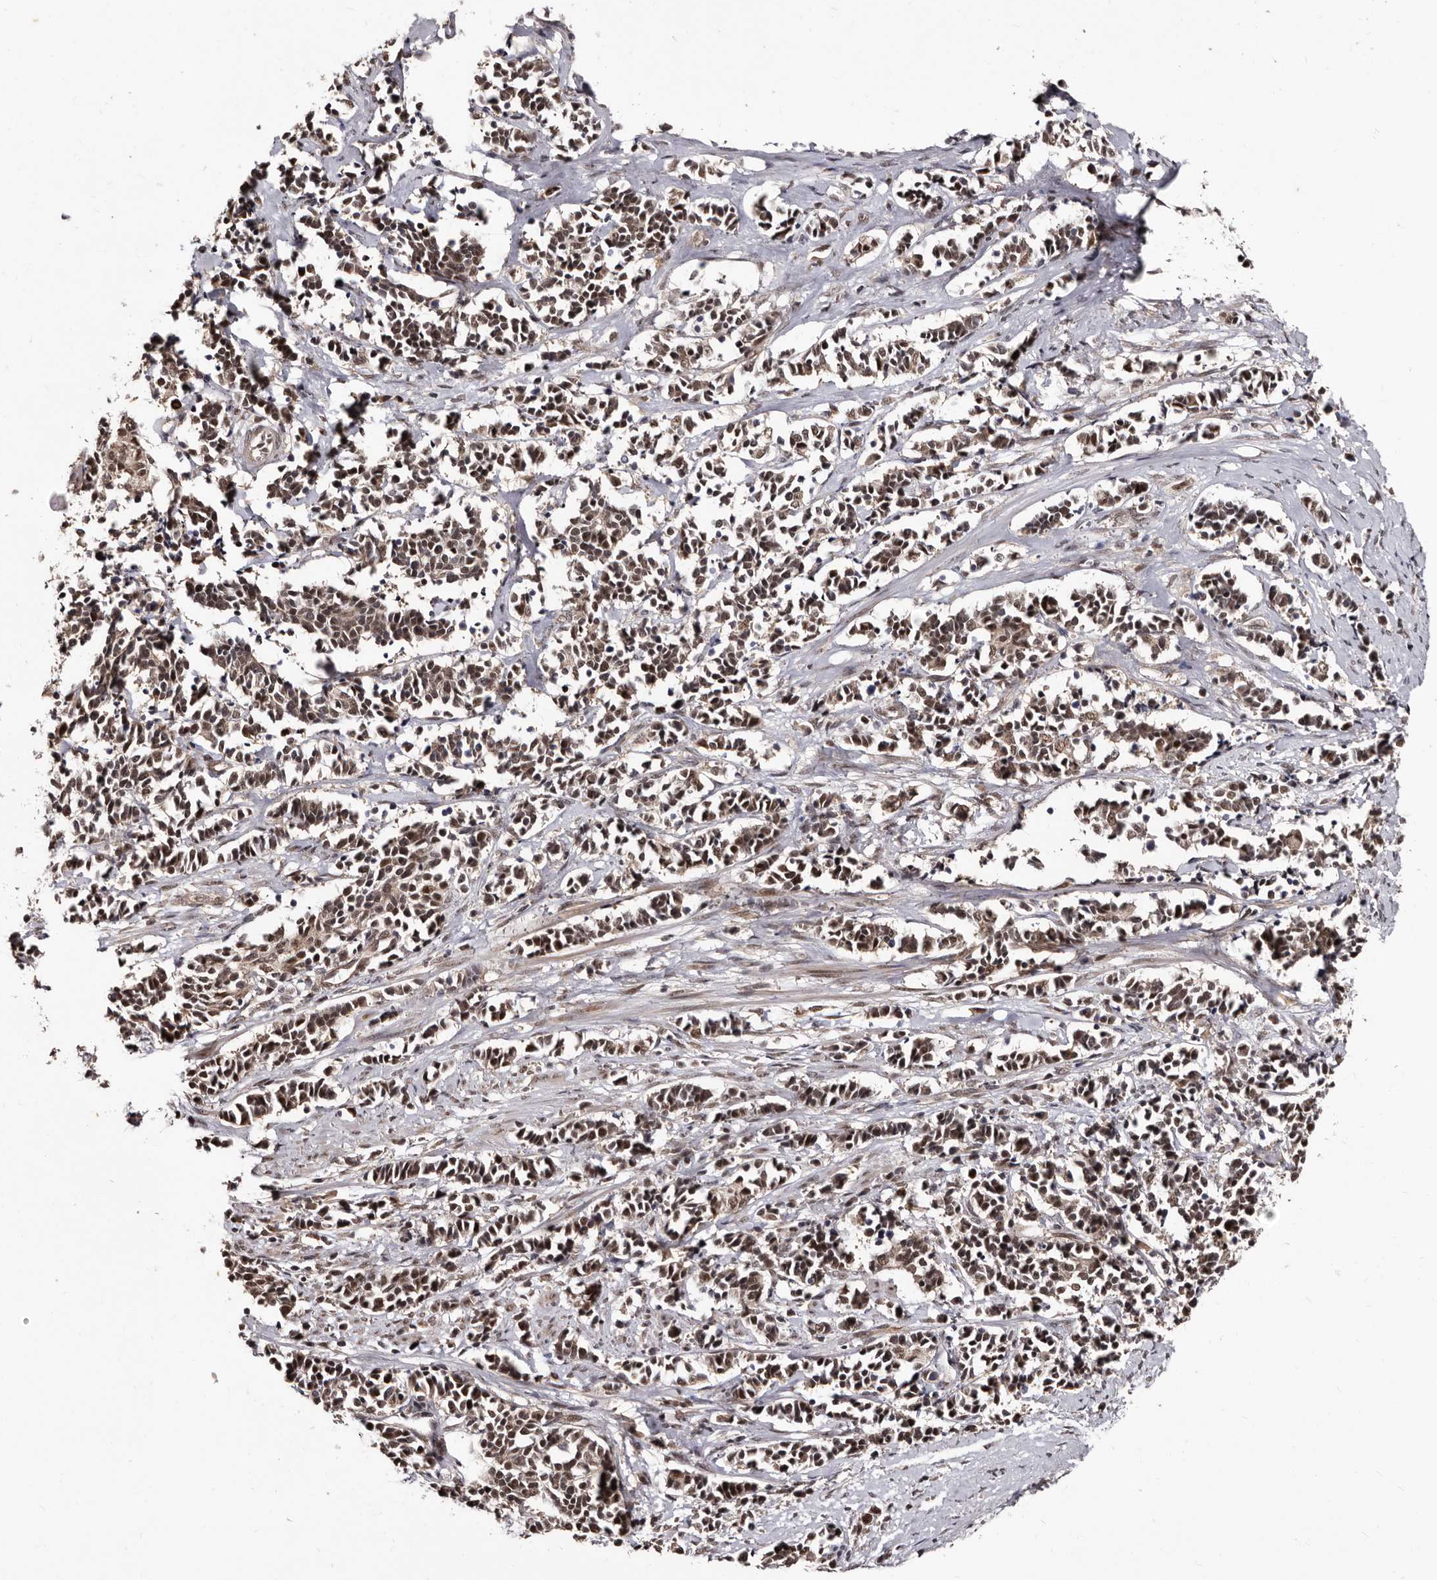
{"staining": {"intensity": "moderate", "quantity": ">75%", "location": "nuclear"}, "tissue": "cervical cancer", "cell_type": "Tumor cells", "image_type": "cancer", "snomed": [{"axis": "morphology", "description": "Normal tissue, NOS"}, {"axis": "morphology", "description": "Squamous cell carcinoma, NOS"}, {"axis": "topography", "description": "Cervix"}], "caption": "Tumor cells show medium levels of moderate nuclear expression in approximately >75% of cells in squamous cell carcinoma (cervical). (Stains: DAB in brown, nuclei in blue, Microscopy: brightfield microscopy at high magnification).", "gene": "TBC1D22B", "patient": {"sex": "female", "age": 35}}